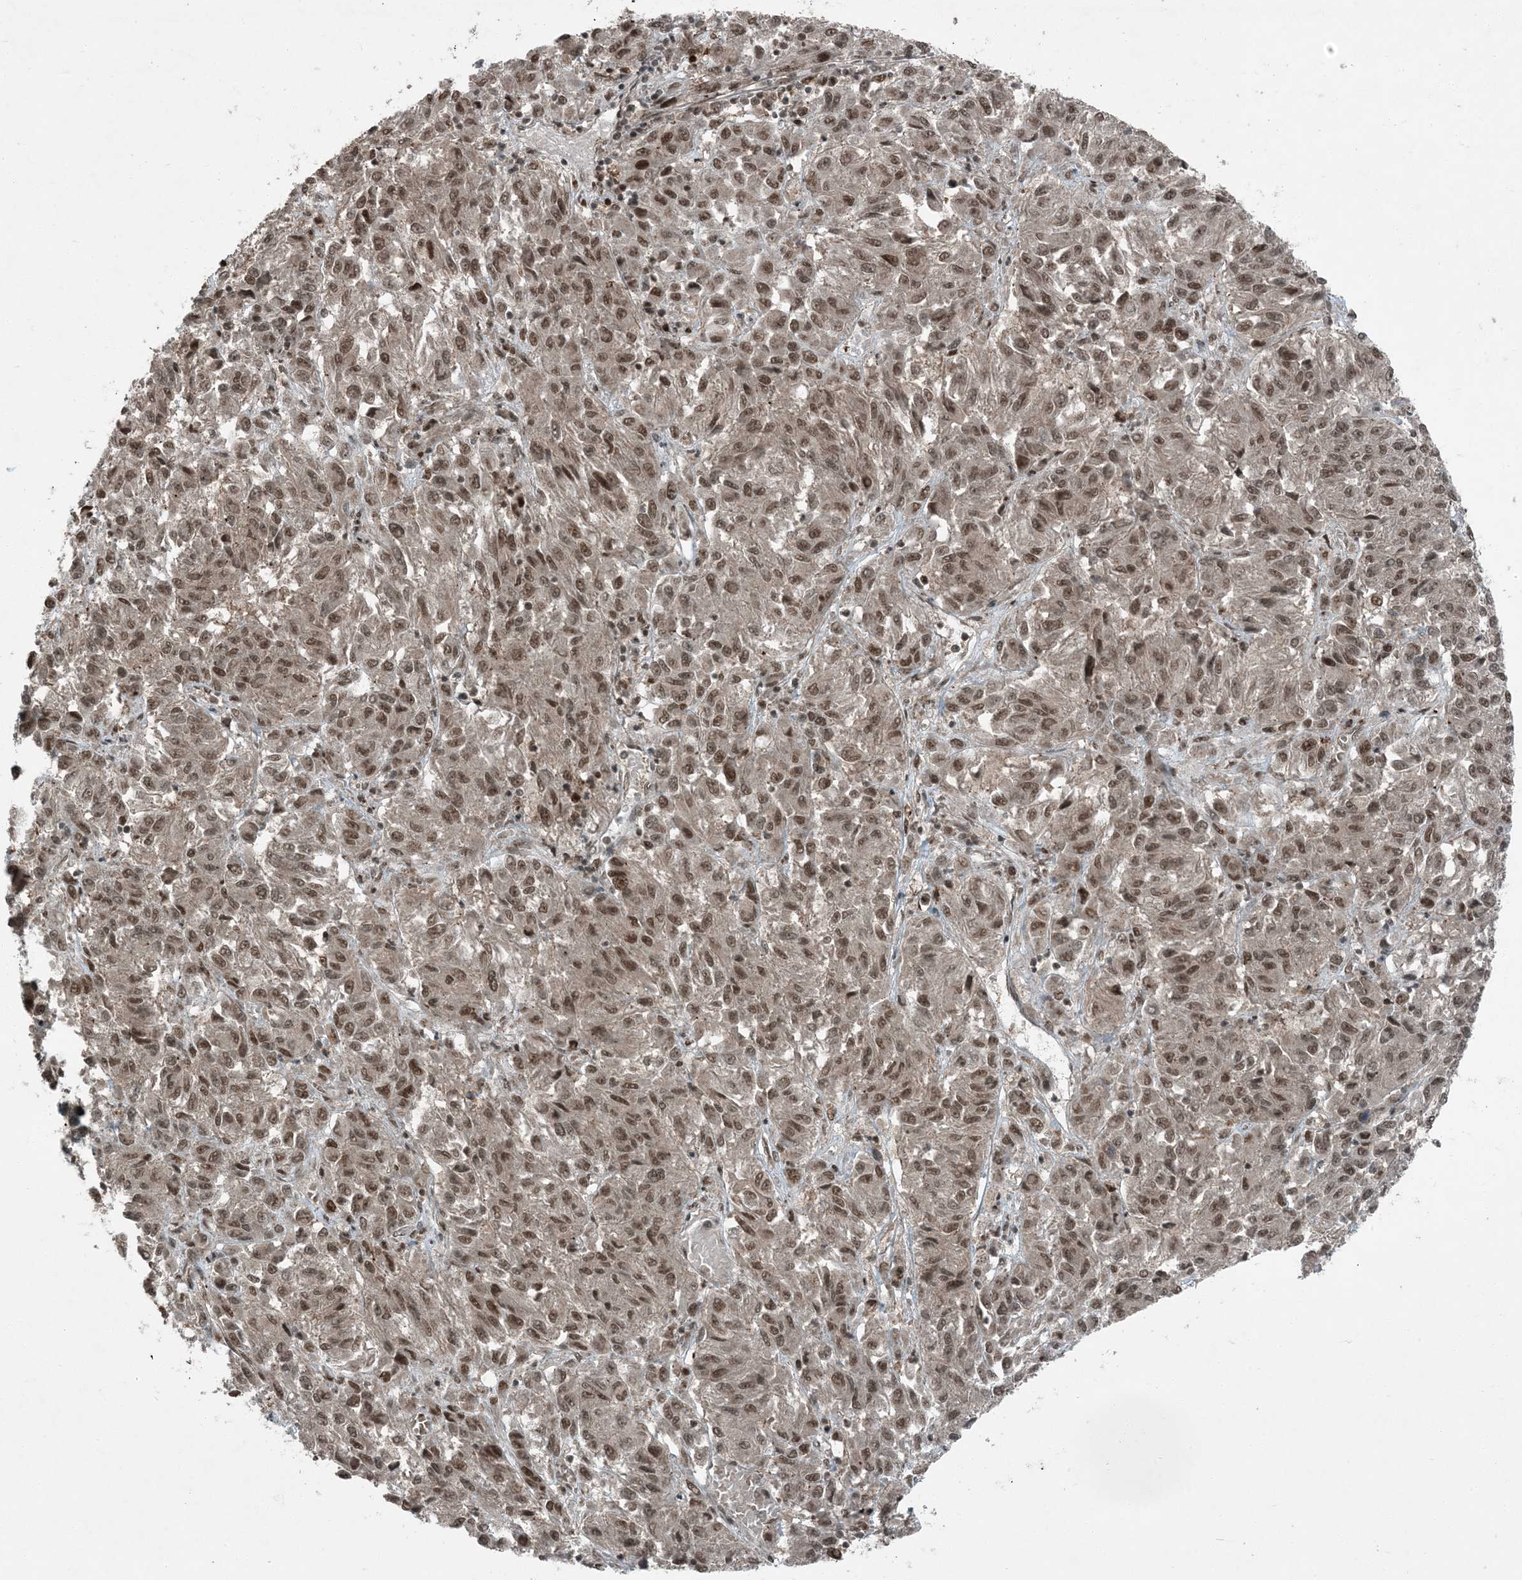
{"staining": {"intensity": "moderate", "quantity": ">75%", "location": "nuclear"}, "tissue": "melanoma", "cell_type": "Tumor cells", "image_type": "cancer", "snomed": [{"axis": "morphology", "description": "Malignant melanoma, Metastatic site"}, {"axis": "topography", "description": "Lung"}], "caption": "IHC histopathology image of neoplastic tissue: human melanoma stained using immunohistochemistry exhibits medium levels of moderate protein expression localized specifically in the nuclear of tumor cells, appearing as a nuclear brown color.", "gene": "TRAPPC12", "patient": {"sex": "male", "age": 64}}